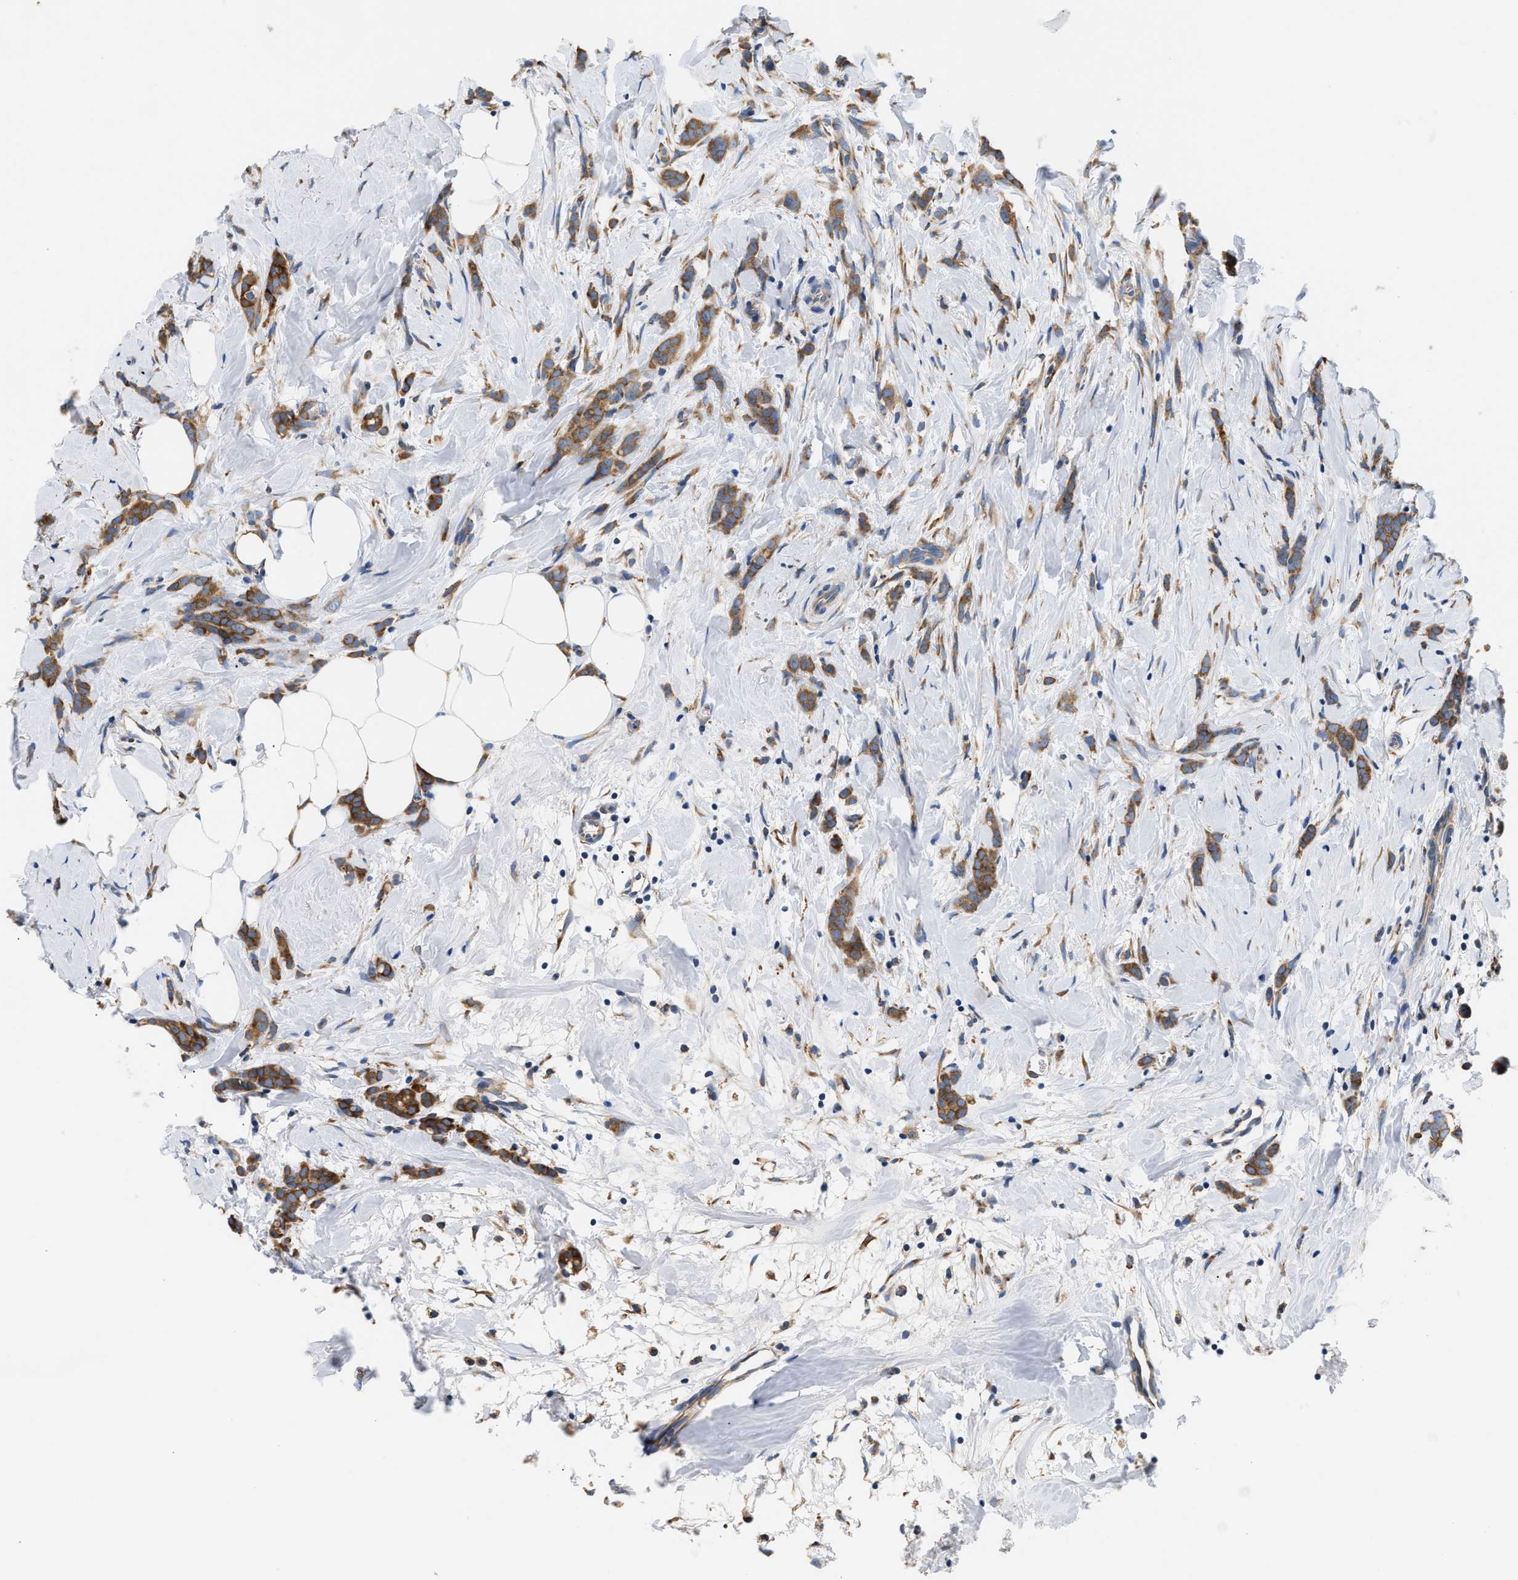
{"staining": {"intensity": "moderate", "quantity": ">75%", "location": "cytoplasmic/membranous"}, "tissue": "breast cancer", "cell_type": "Tumor cells", "image_type": "cancer", "snomed": [{"axis": "morphology", "description": "Lobular carcinoma, in situ"}, {"axis": "morphology", "description": "Lobular carcinoma"}, {"axis": "topography", "description": "Breast"}], "caption": "High-power microscopy captured an immunohistochemistry micrograph of breast cancer, revealing moderate cytoplasmic/membranous expression in approximately >75% of tumor cells. The staining was performed using DAB to visualize the protein expression in brown, while the nuclei were stained in blue with hematoxylin (Magnification: 20x).", "gene": "HDHD3", "patient": {"sex": "female", "age": 41}}